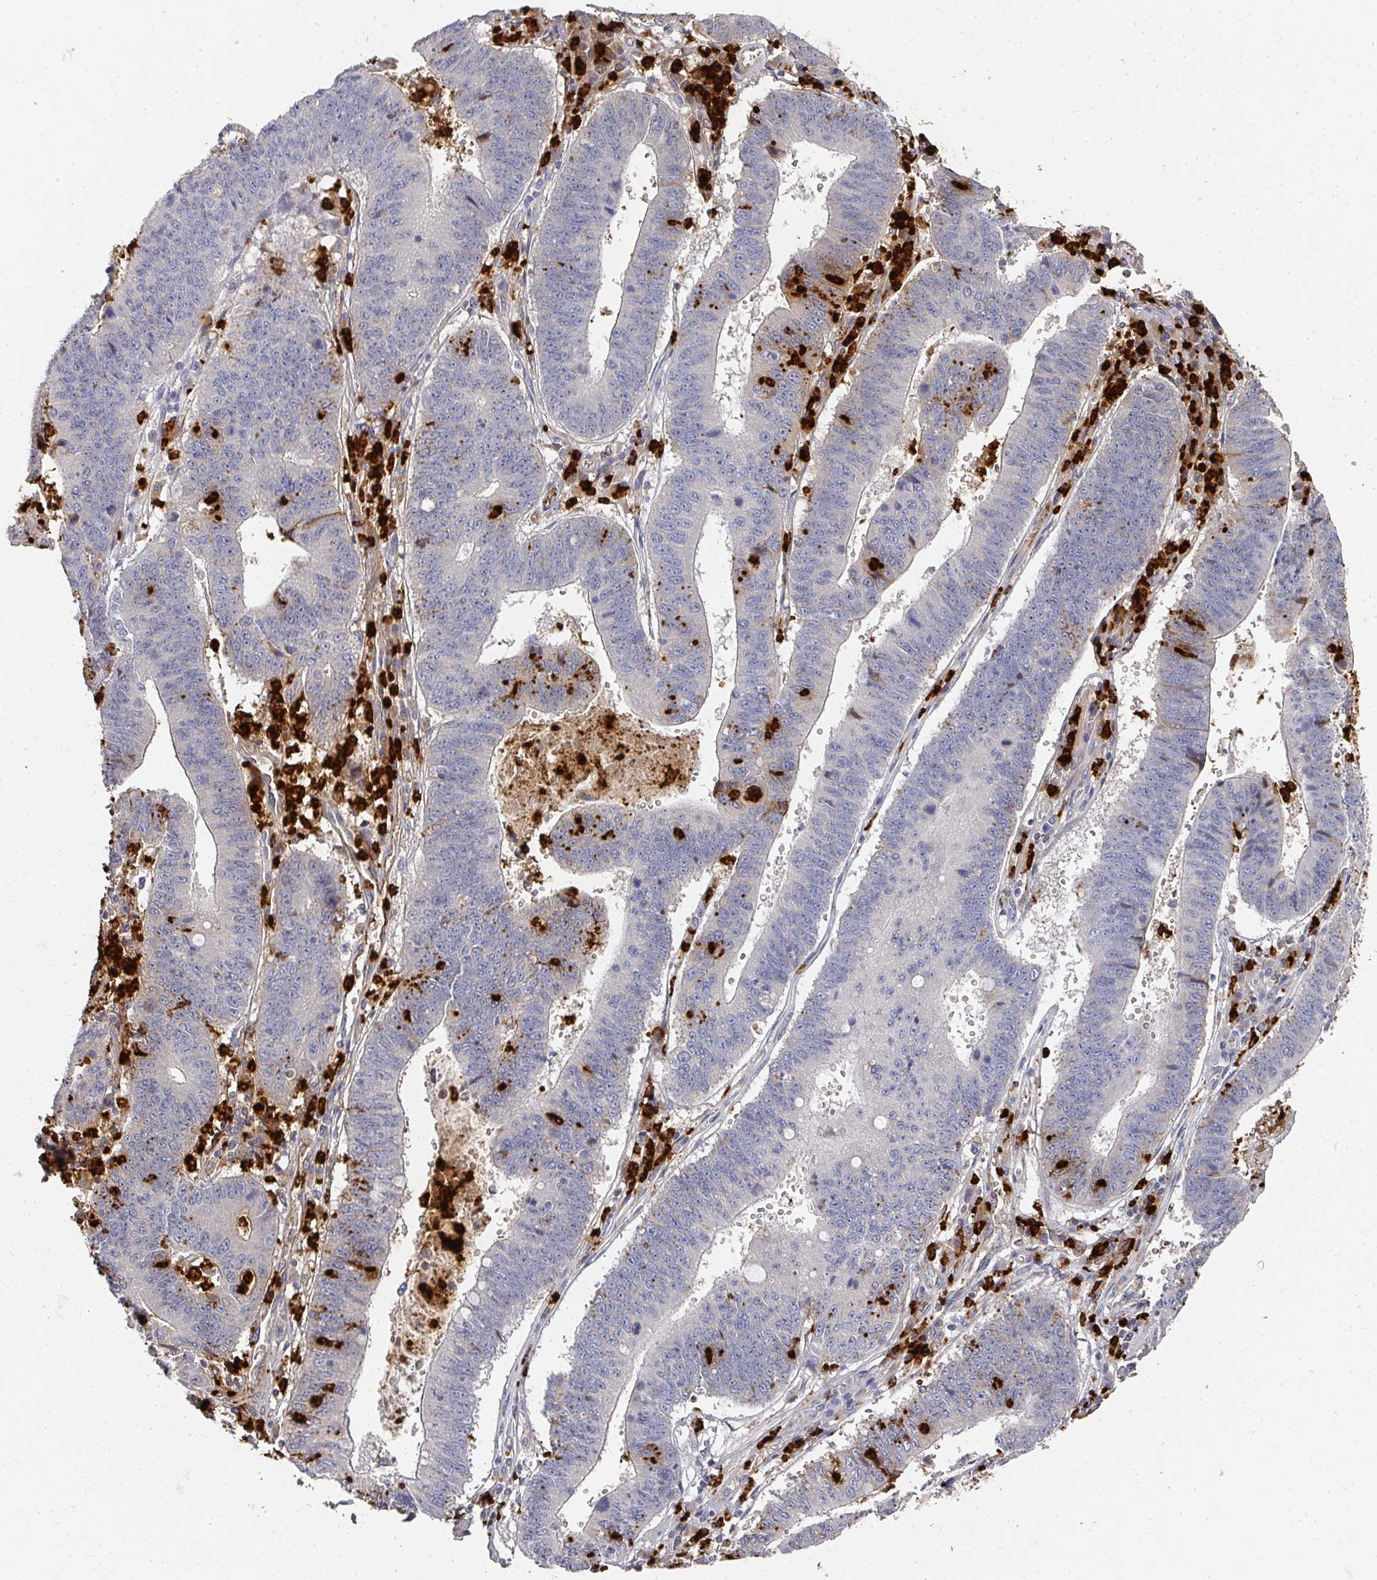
{"staining": {"intensity": "negative", "quantity": "none", "location": "none"}, "tissue": "stomach cancer", "cell_type": "Tumor cells", "image_type": "cancer", "snomed": [{"axis": "morphology", "description": "Adenocarcinoma, NOS"}, {"axis": "topography", "description": "Stomach"}], "caption": "IHC photomicrograph of human stomach adenocarcinoma stained for a protein (brown), which exhibits no positivity in tumor cells.", "gene": "CAMP", "patient": {"sex": "male", "age": 59}}